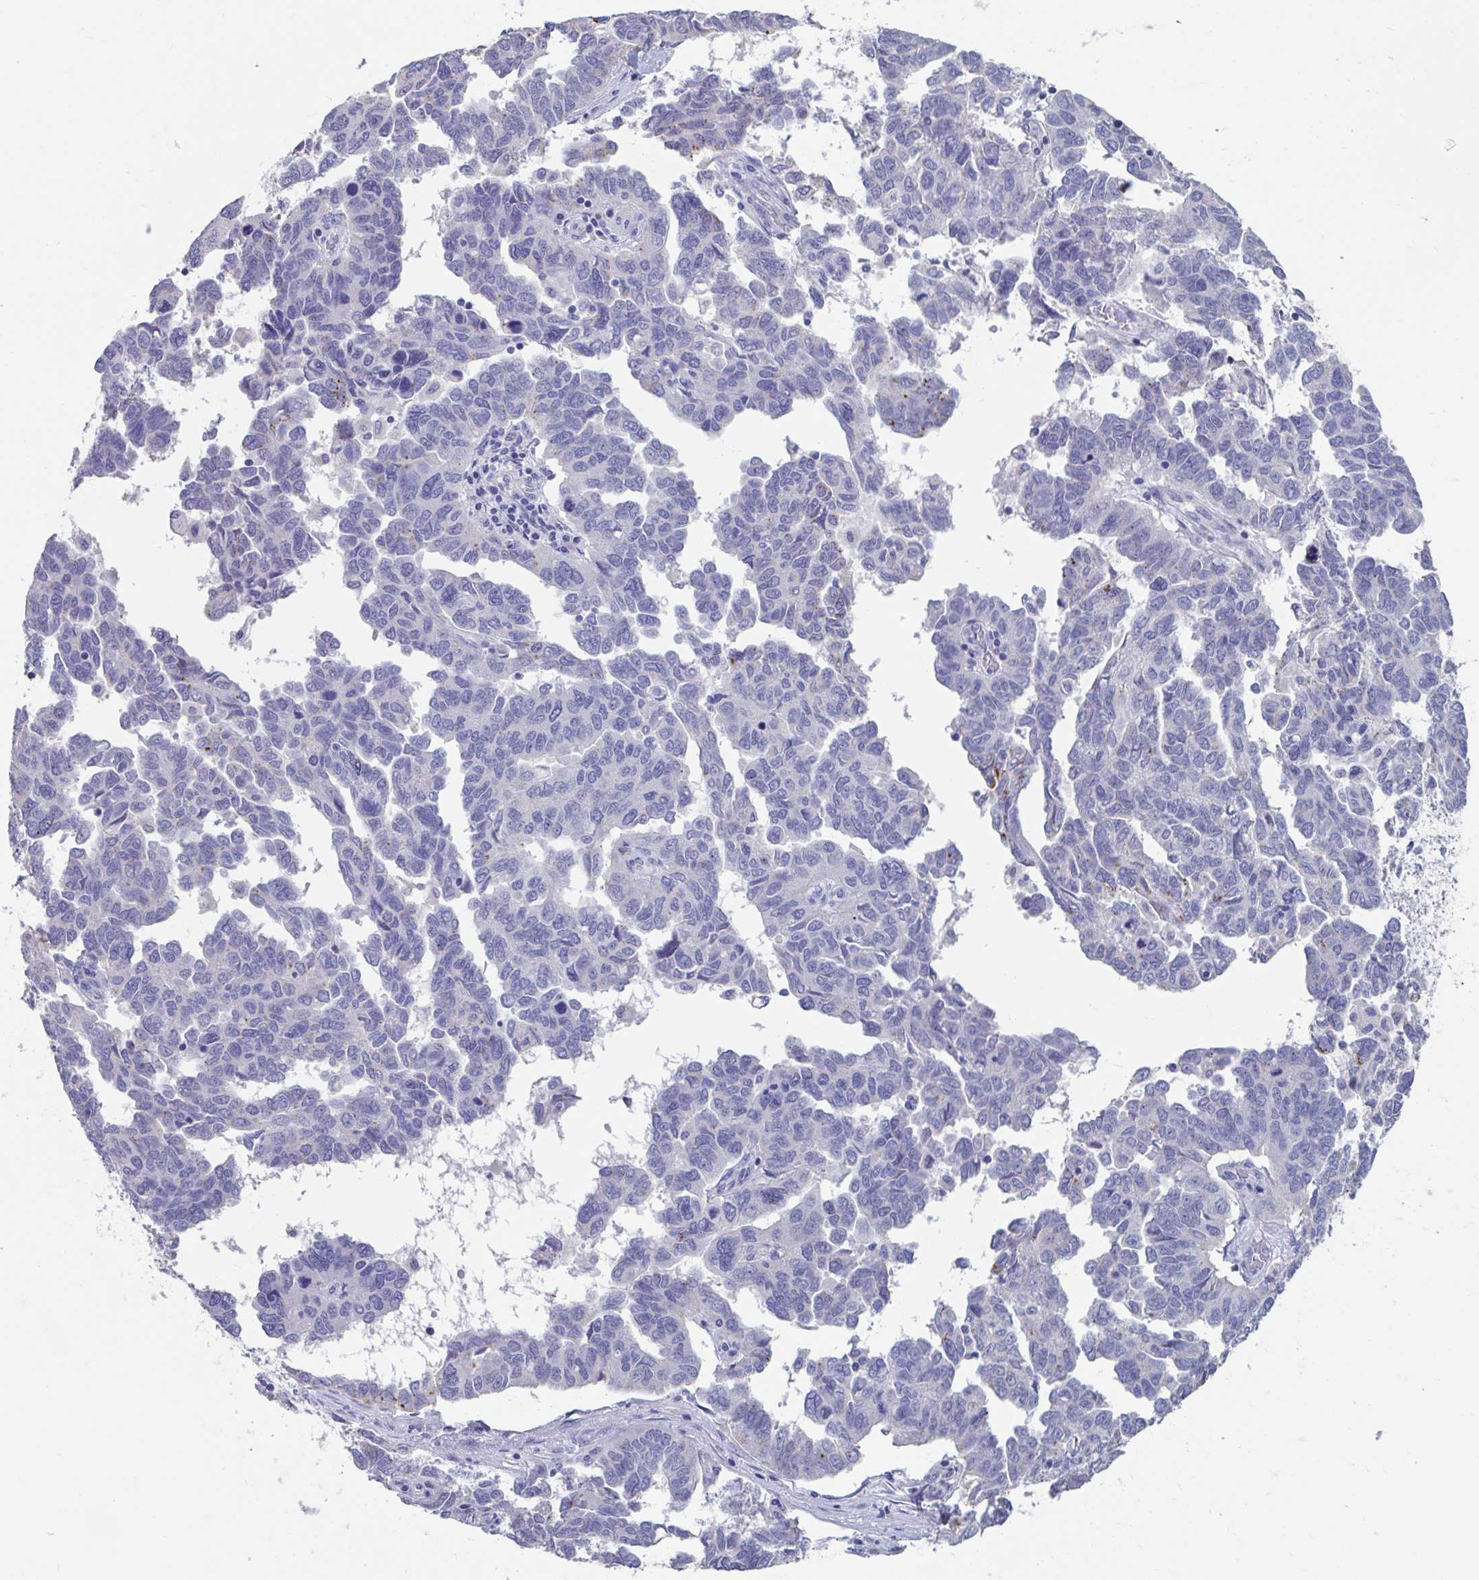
{"staining": {"intensity": "negative", "quantity": "none", "location": "none"}, "tissue": "ovarian cancer", "cell_type": "Tumor cells", "image_type": "cancer", "snomed": [{"axis": "morphology", "description": "Cystadenocarcinoma, serous, NOS"}, {"axis": "topography", "description": "Ovary"}], "caption": "The image displays no staining of tumor cells in ovarian cancer.", "gene": "GPR162", "patient": {"sex": "female", "age": 64}}